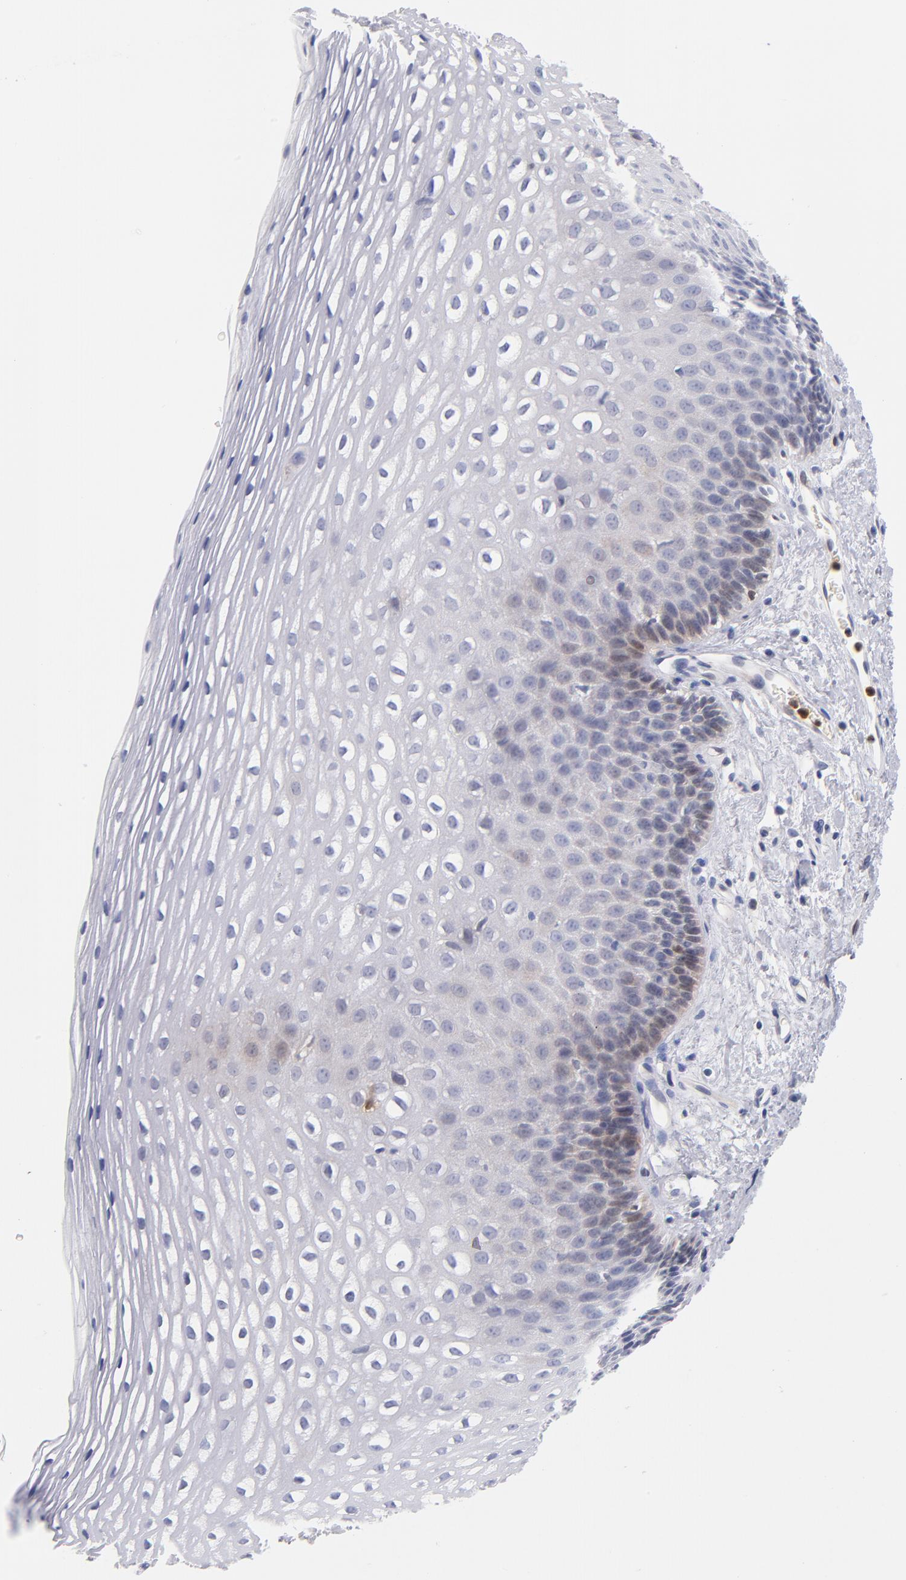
{"staining": {"intensity": "weak", "quantity": "<25%", "location": "nuclear"}, "tissue": "esophagus", "cell_type": "Squamous epithelial cells", "image_type": "normal", "snomed": [{"axis": "morphology", "description": "Normal tissue, NOS"}, {"axis": "topography", "description": "Esophagus"}], "caption": "Immunohistochemistry (IHC) histopathology image of benign esophagus: human esophagus stained with DAB demonstrates no significant protein positivity in squamous epithelial cells. The staining was performed using DAB to visualize the protein expression in brown, while the nuclei were stained in blue with hematoxylin (Magnification: 20x).", "gene": "BID", "patient": {"sex": "female", "age": 70}}